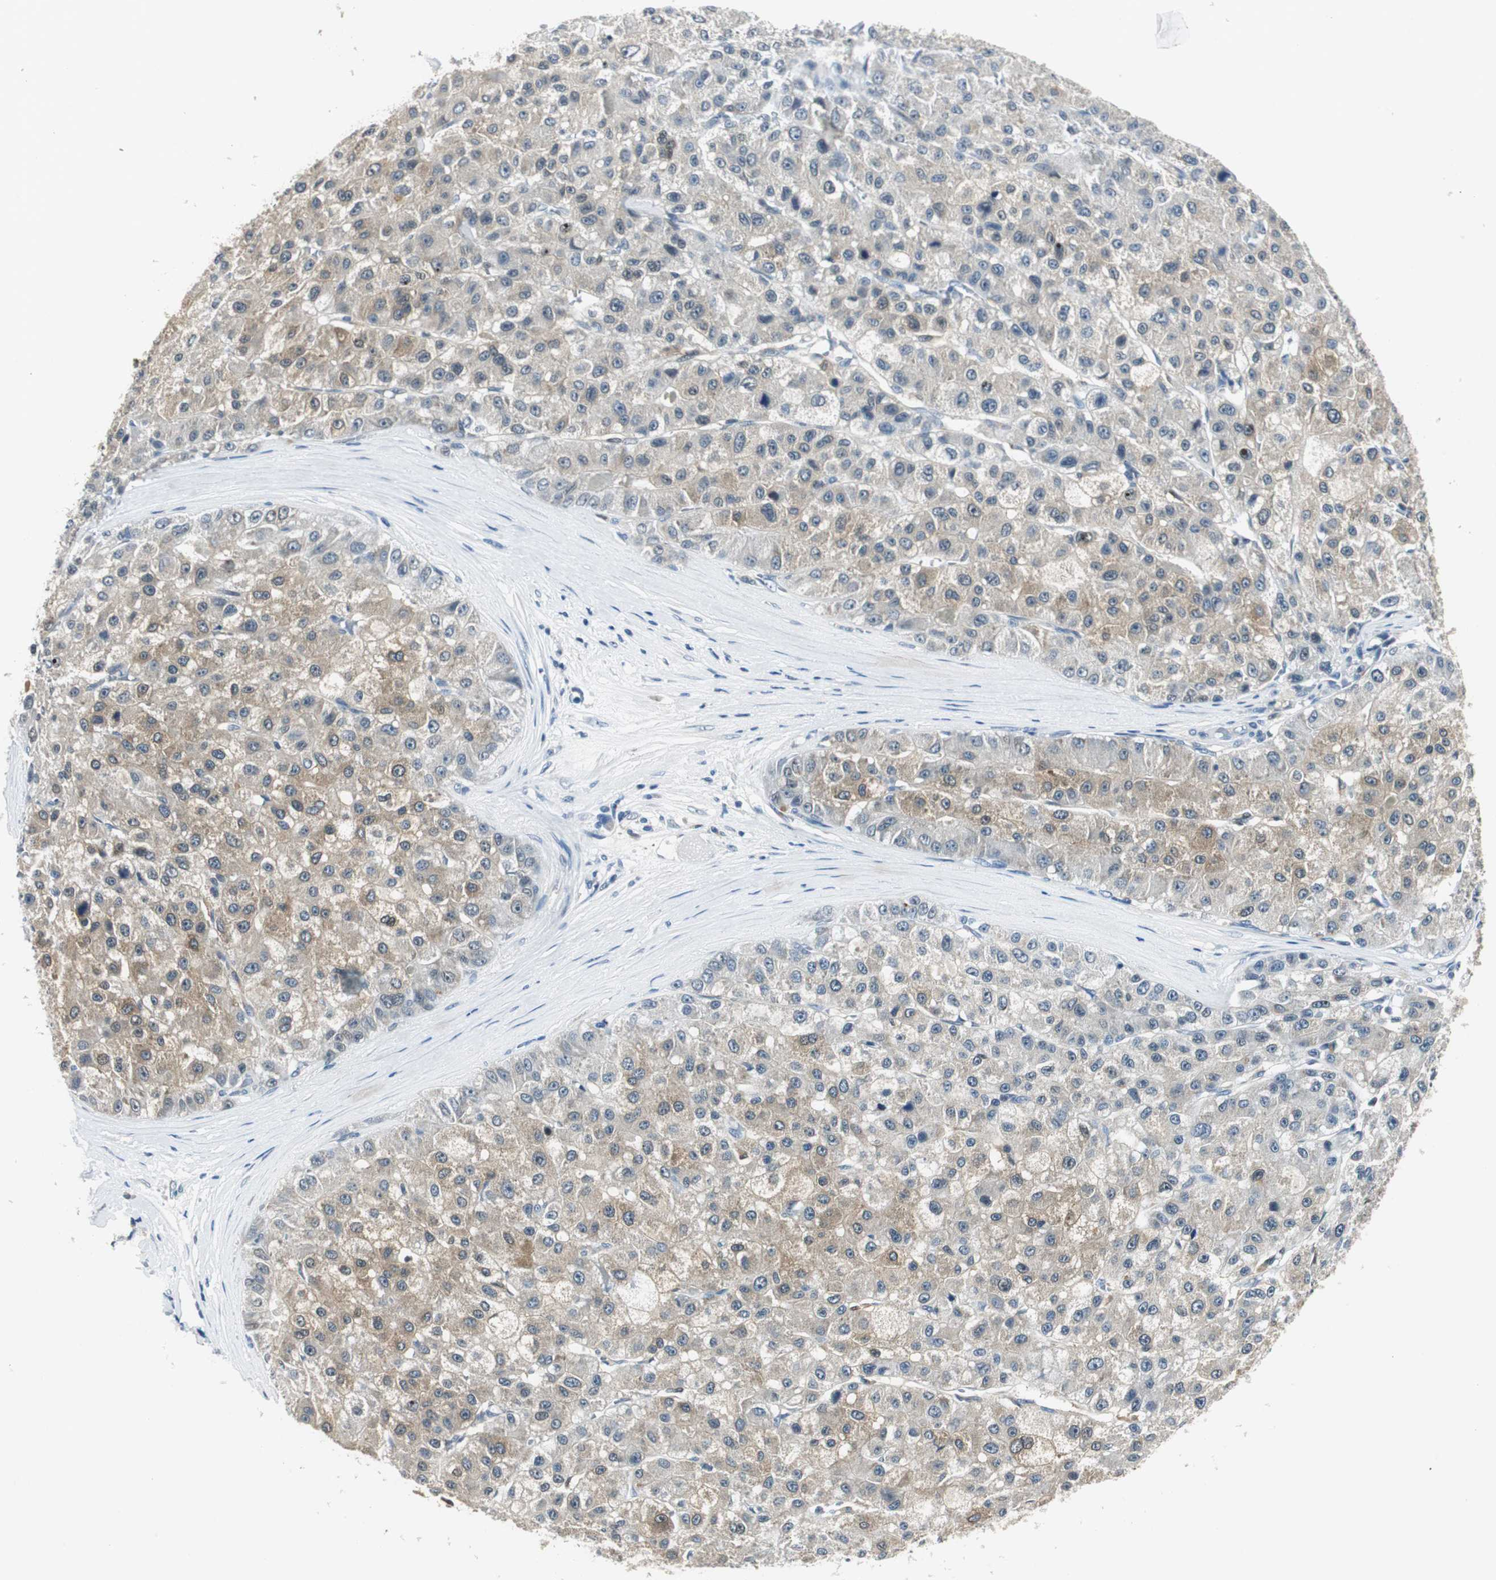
{"staining": {"intensity": "weak", "quantity": ">75%", "location": "cytoplasmic/membranous"}, "tissue": "liver cancer", "cell_type": "Tumor cells", "image_type": "cancer", "snomed": [{"axis": "morphology", "description": "Carcinoma, Hepatocellular, NOS"}, {"axis": "topography", "description": "Liver"}], "caption": "Hepatocellular carcinoma (liver) was stained to show a protein in brown. There is low levels of weak cytoplasmic/membranous positivity in about >75% of tumor cells.", "gene": "ME1", "patient": {"sex": "male", "age": 80}}